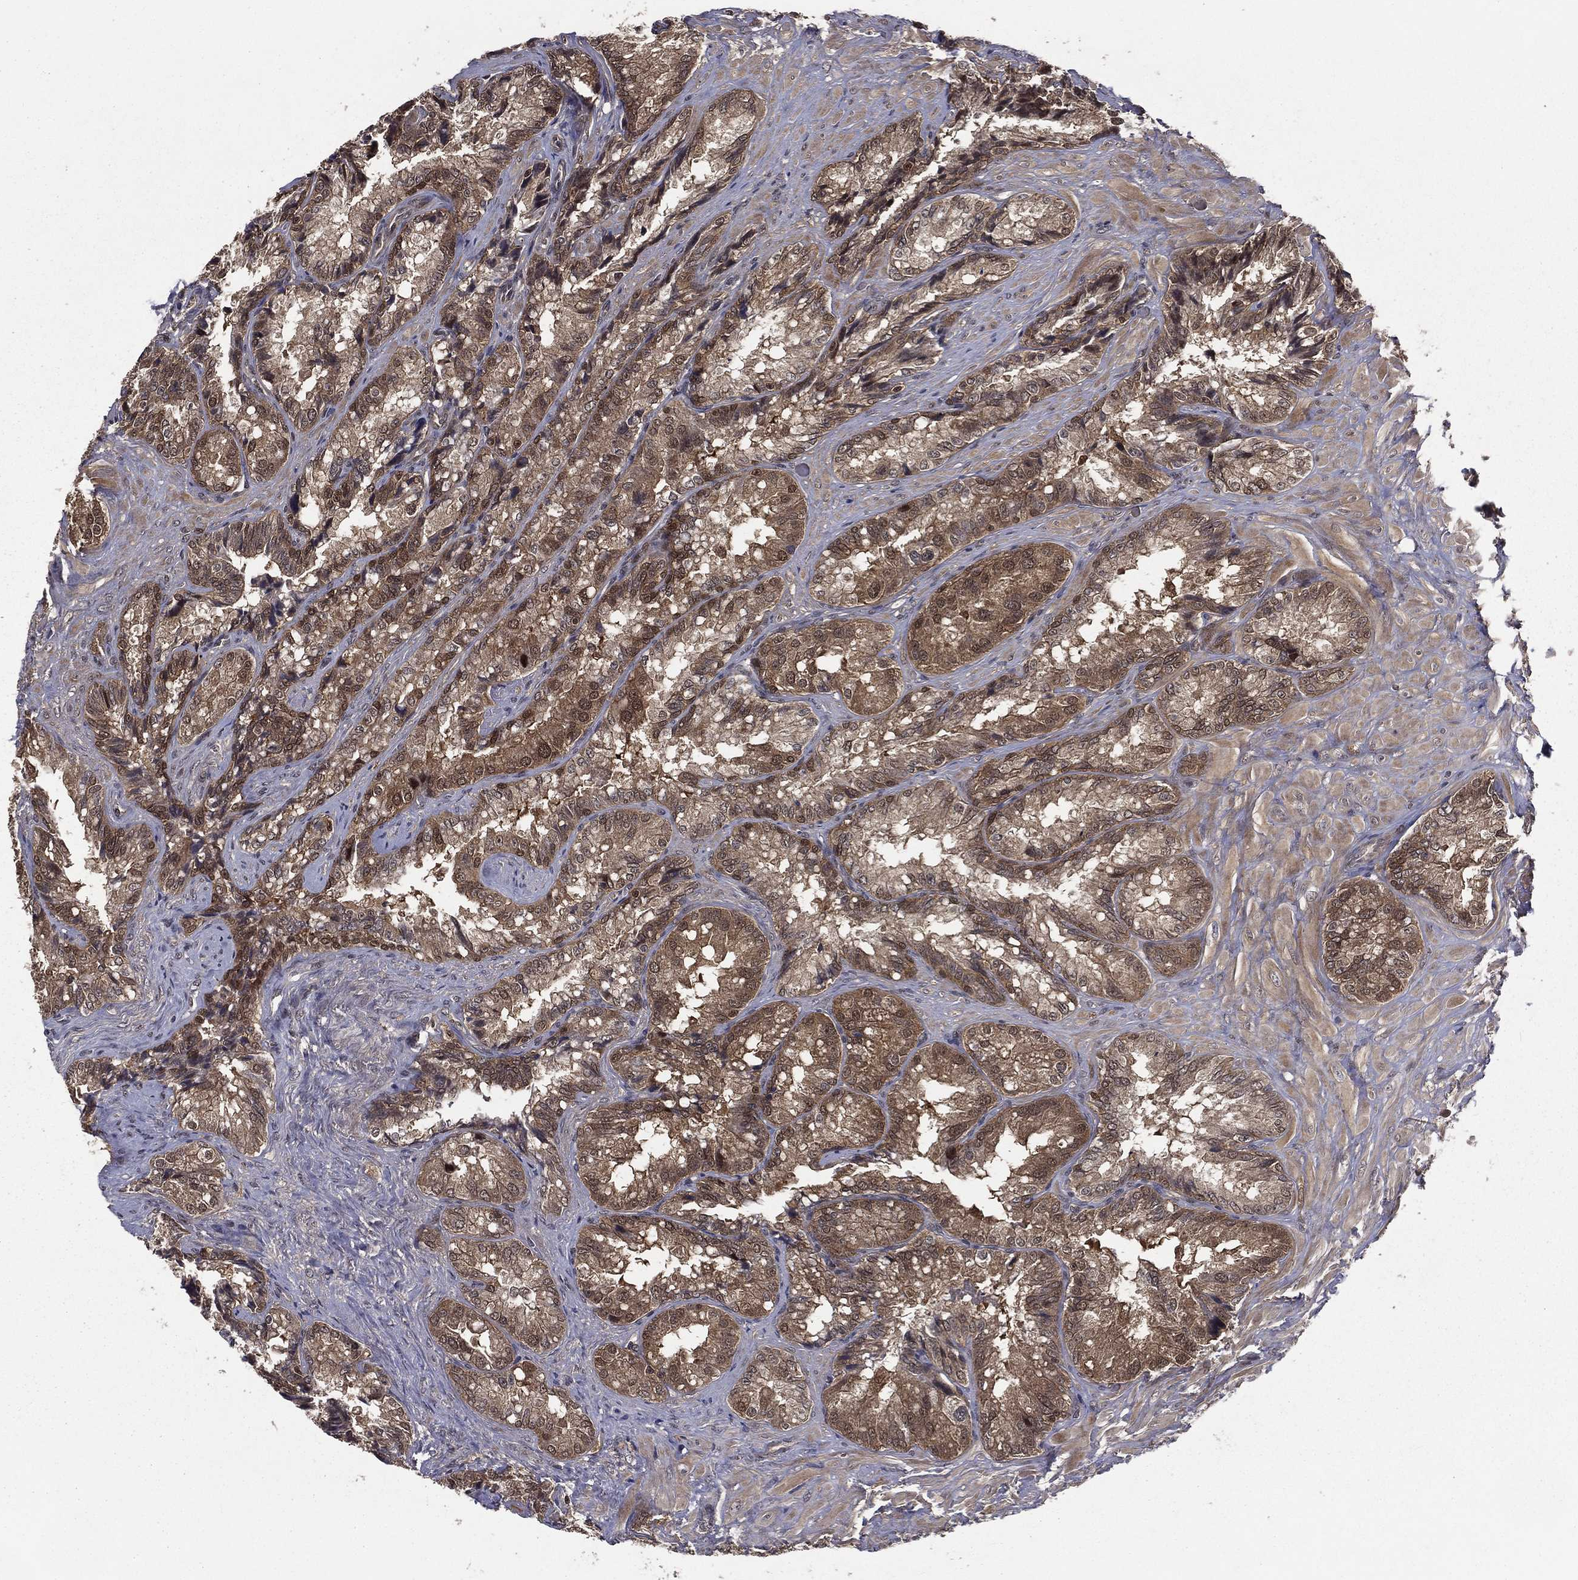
{"staining": {"intensity": "moderate", "quantity": ">75%", "location": "cytoplasmic/membranous,nuclear"}, "tissue": "seminal vesicle", "cell_type": "Glandular cells", "image_type": "normal", "snomed": [{"axis": "morphology", "description": "Normal tissue, NOS"}, {"axis": "topography", "description": "Seminal veicle"}], "caption": "Immunohistochemical staining of benign human seminal vesicle shows >75% levels of moderate cytoplasmic/membranous,nuclear protein positivity in approximately >75% of glandular cells. (DAB = brown stain, brightfield microscopy at high magnification).", "gene": "FGD1", "patient": {"sex": "male", "age": 68}}